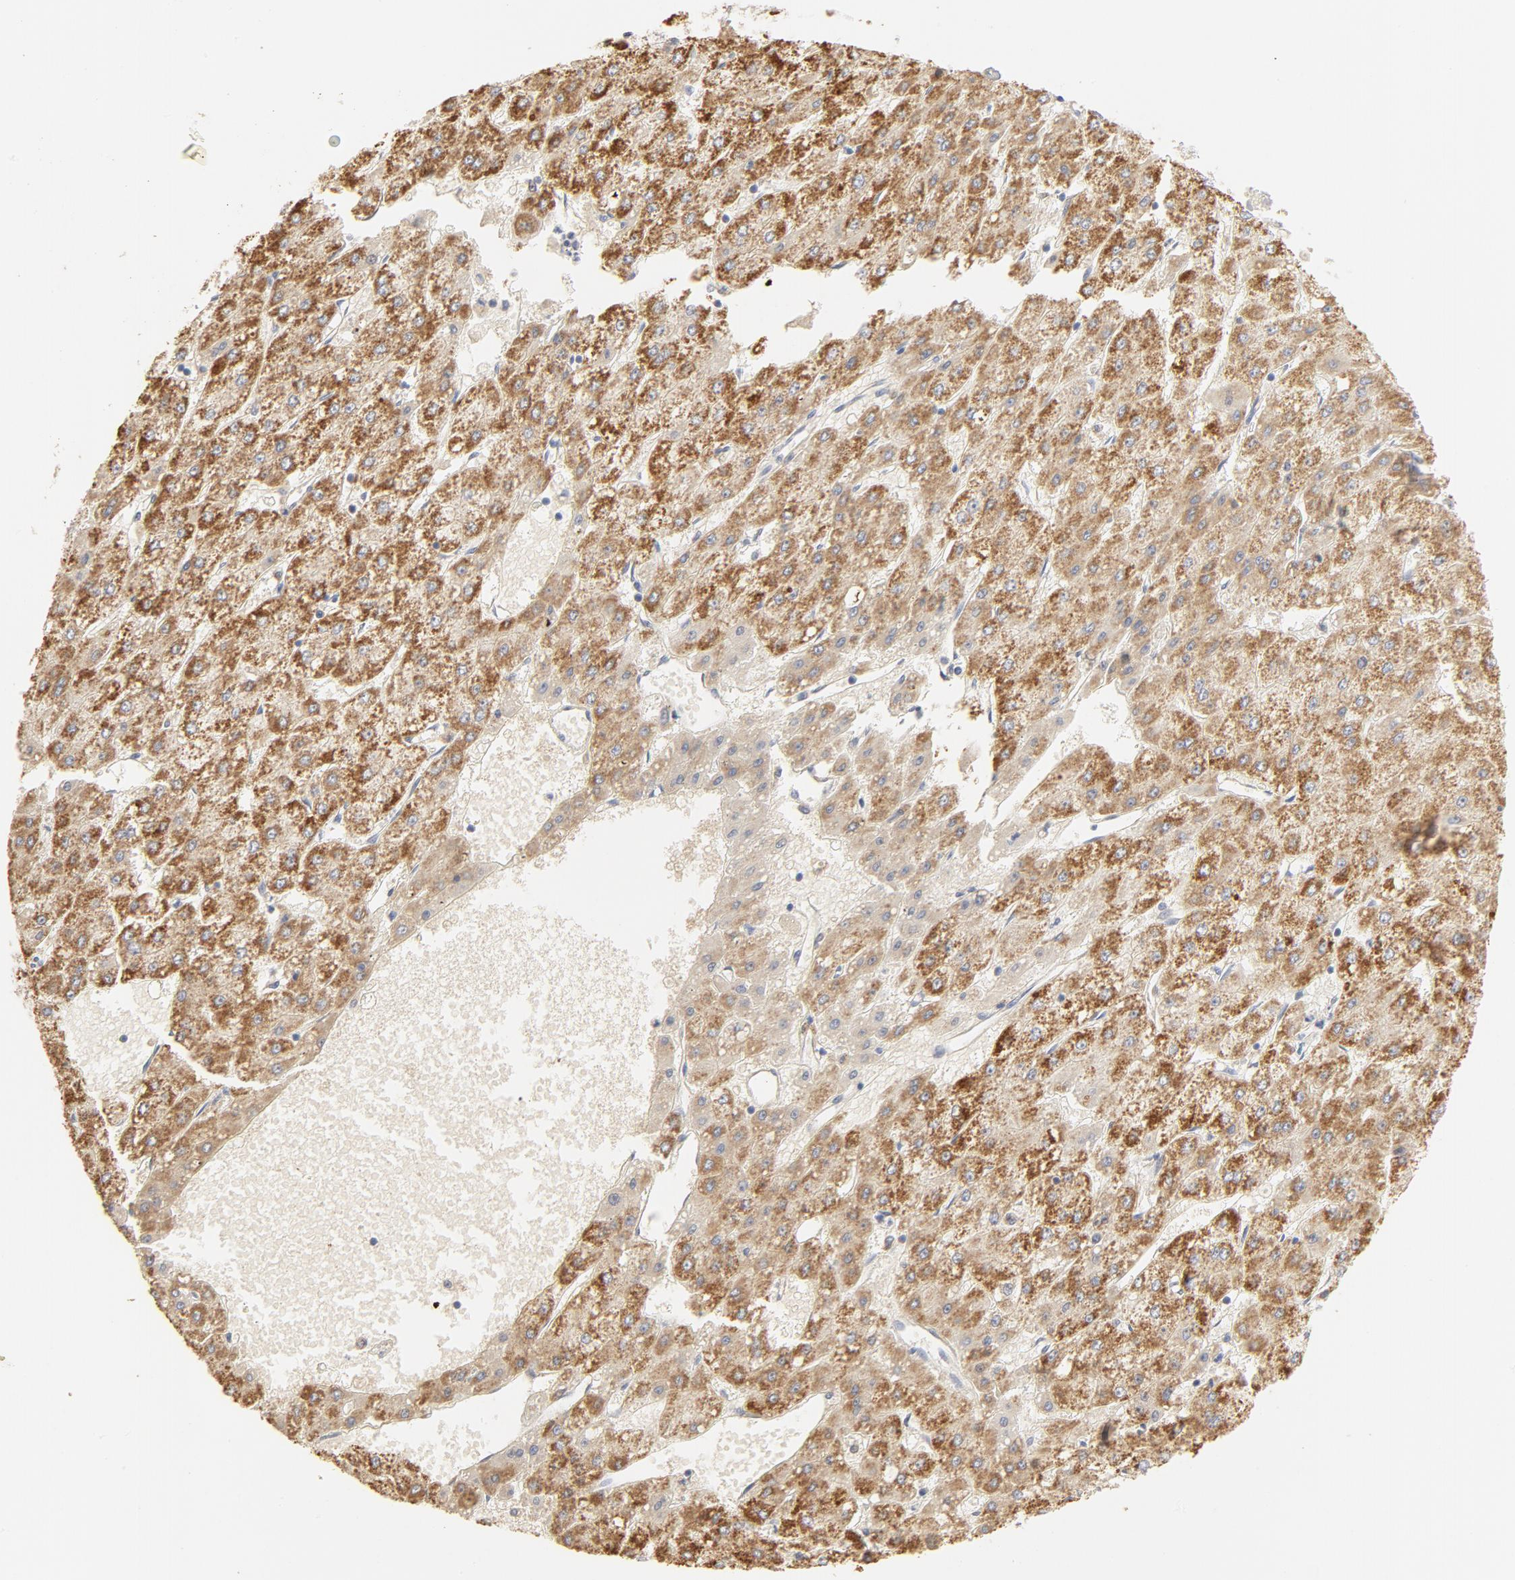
{"staining": {"intensity": "moderate", "quantity": ">75%", "location": "cytoplasmic/membranous"}, "tissue": "liver cancer", "cell_type": "Tumor cells", "image_type": "cancer", "snomed": [{"axis": "morphology", "description": "Carcinoma, Hepatocellular, NOS"}, {"axis": "topography", "description": "Liver"}], "caption": "An IHC histopathology image of tumor tissue is shown. Protein staining in brown highlights moderate cytoplasmic/membranous positivity in liver hepatocellular carcinoma within tumor cells. Ihc stains the protein in brown and the nuclei are stained blue.", "gene": "FCGBP", "patient": {"sex": "female", "age": 52}}